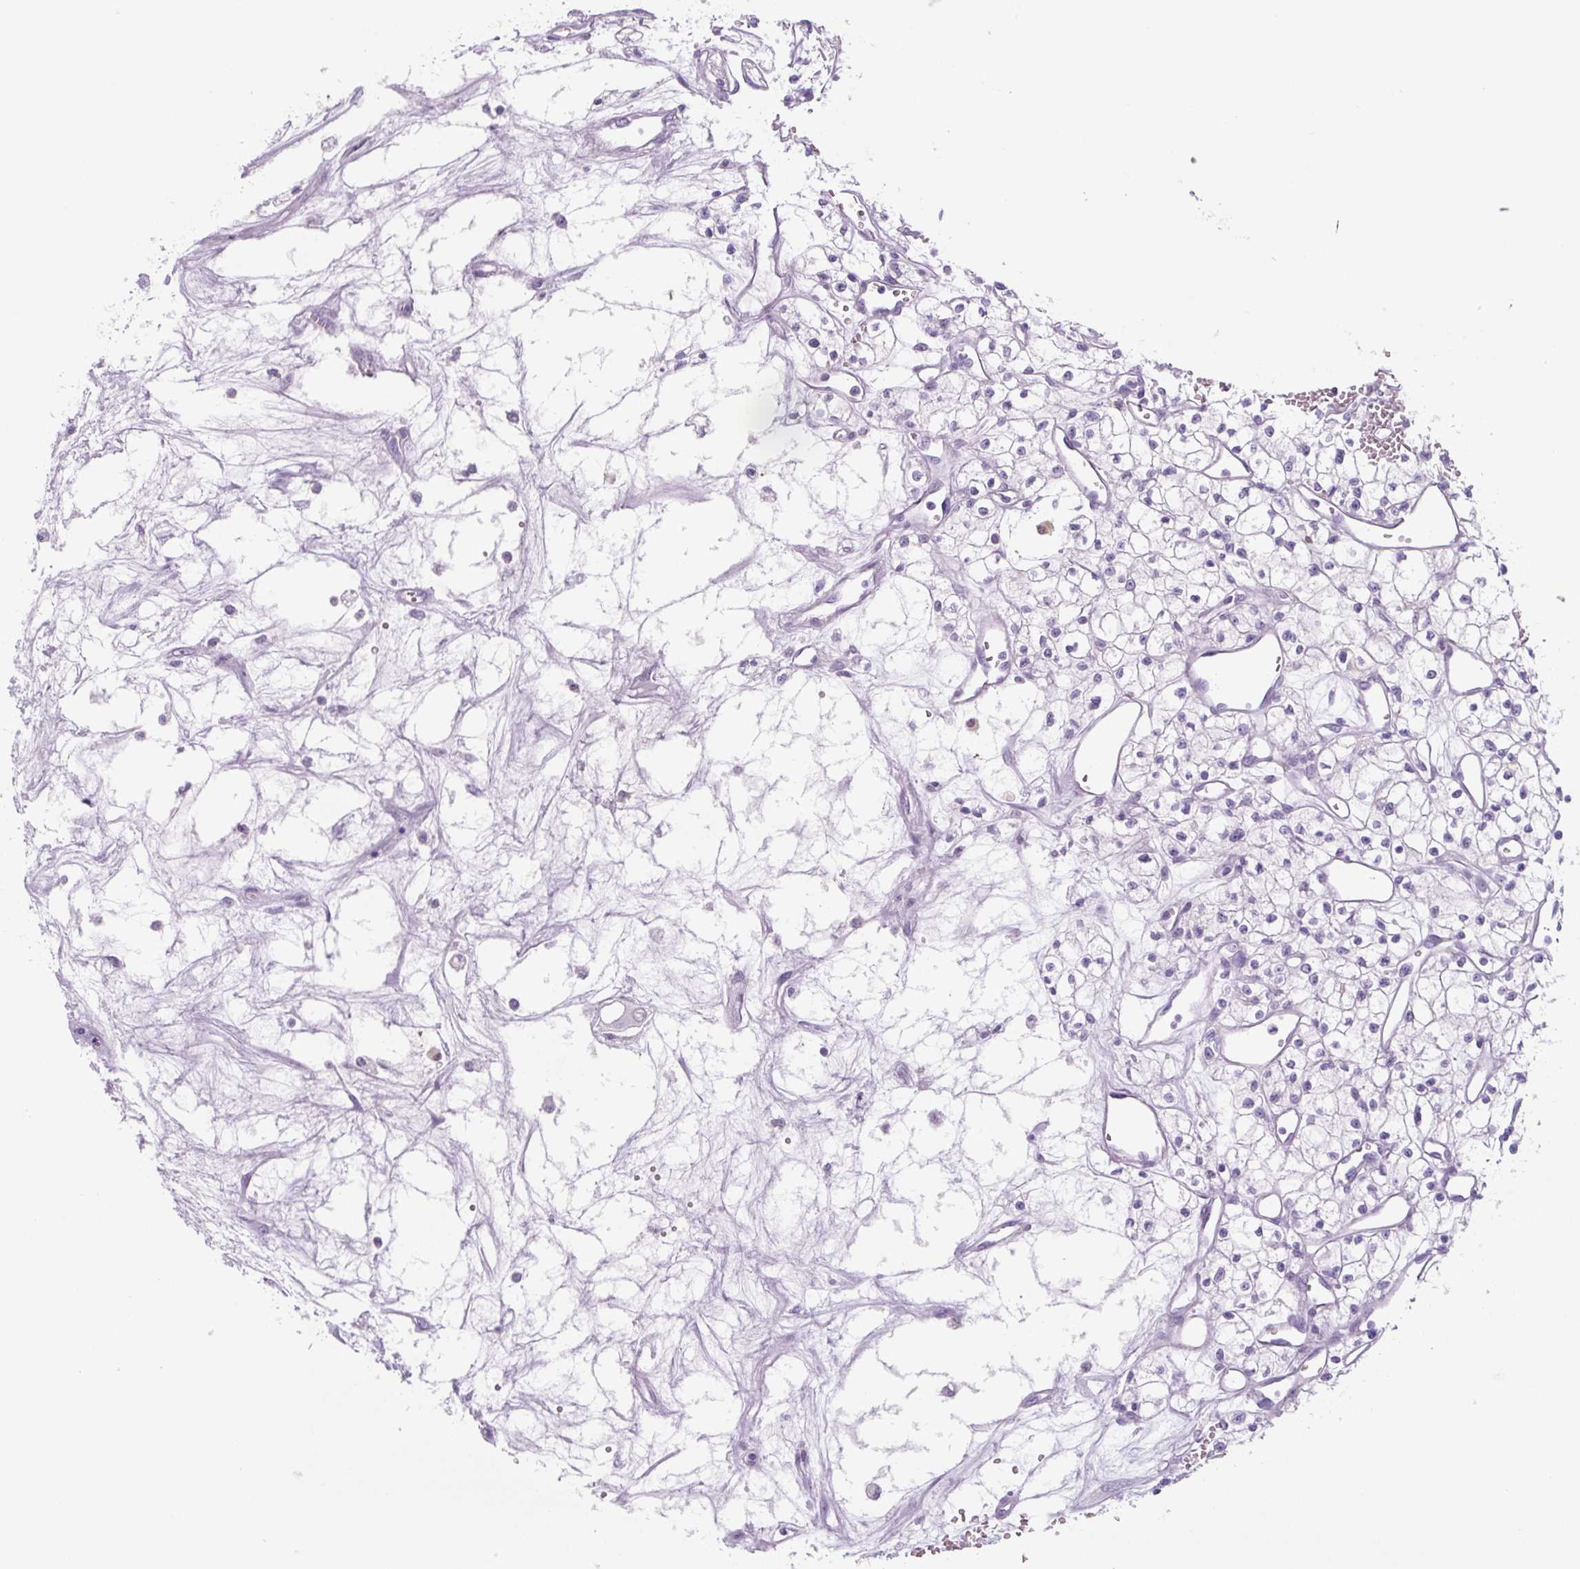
{"staining": {"intensity": "negative", "quantity": "none", "location": "none"}, "tissue": "renal cancer", "cell_type": "Tumor cells", "image_type": "cancer", "snomed": [{"axis": "morphology", "description": "Adenocarcinoma, NOS"}, {"axis": "topography", "description": "Kidney"}], "caption": "High power microscopy image of an IHC image of adenocarcinoma (renal), revealing no significant positivity in tumor cells.", "gene": "TNFRSF8", "patient": {"sex": "male", "age": 59}}